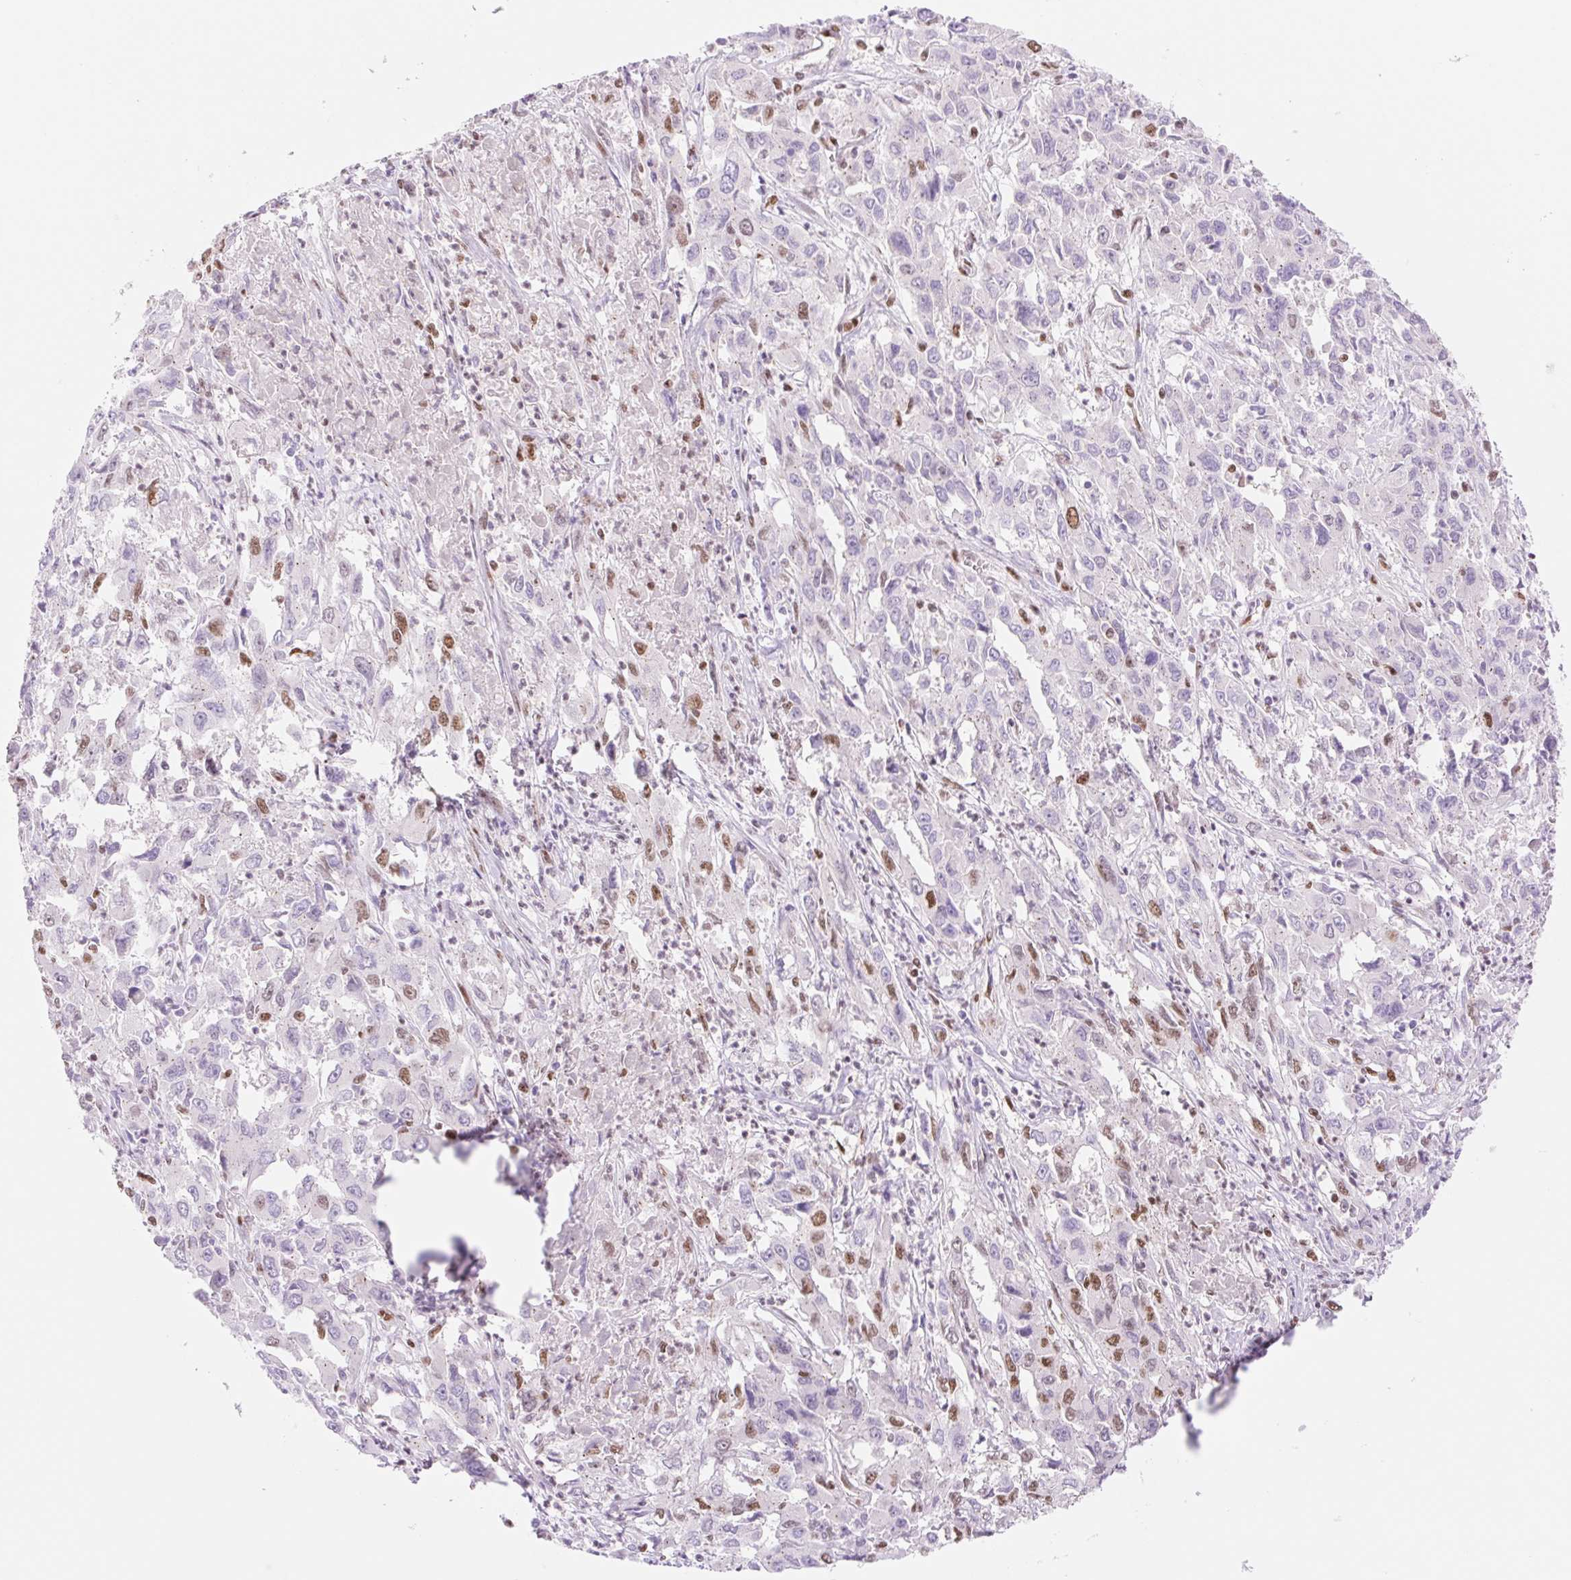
{"staining": {"intensity": "moderate", "quantity": "25%-75%", "location": "nuclear"}, "tissue": "liver cancer", "cell_type": "Tumor cells", "image_type": "cancer", "snomed": [{"axis": "morphology", "description": "Carcinoma, Hepatocellular, NOS"}, {"axis": "topography", "description": "Liver"}], "caption": "Immunohistochemistry micrograph of neoplastic tissue: human liver cancer stained using IHC reveals medium levels of moderate protein expression localized specifically in the nuclear of tumor cells, appearing as a nuclear brown color.", "gene": "PRDM11", "patient": {"sex": "male", "age": 63}}